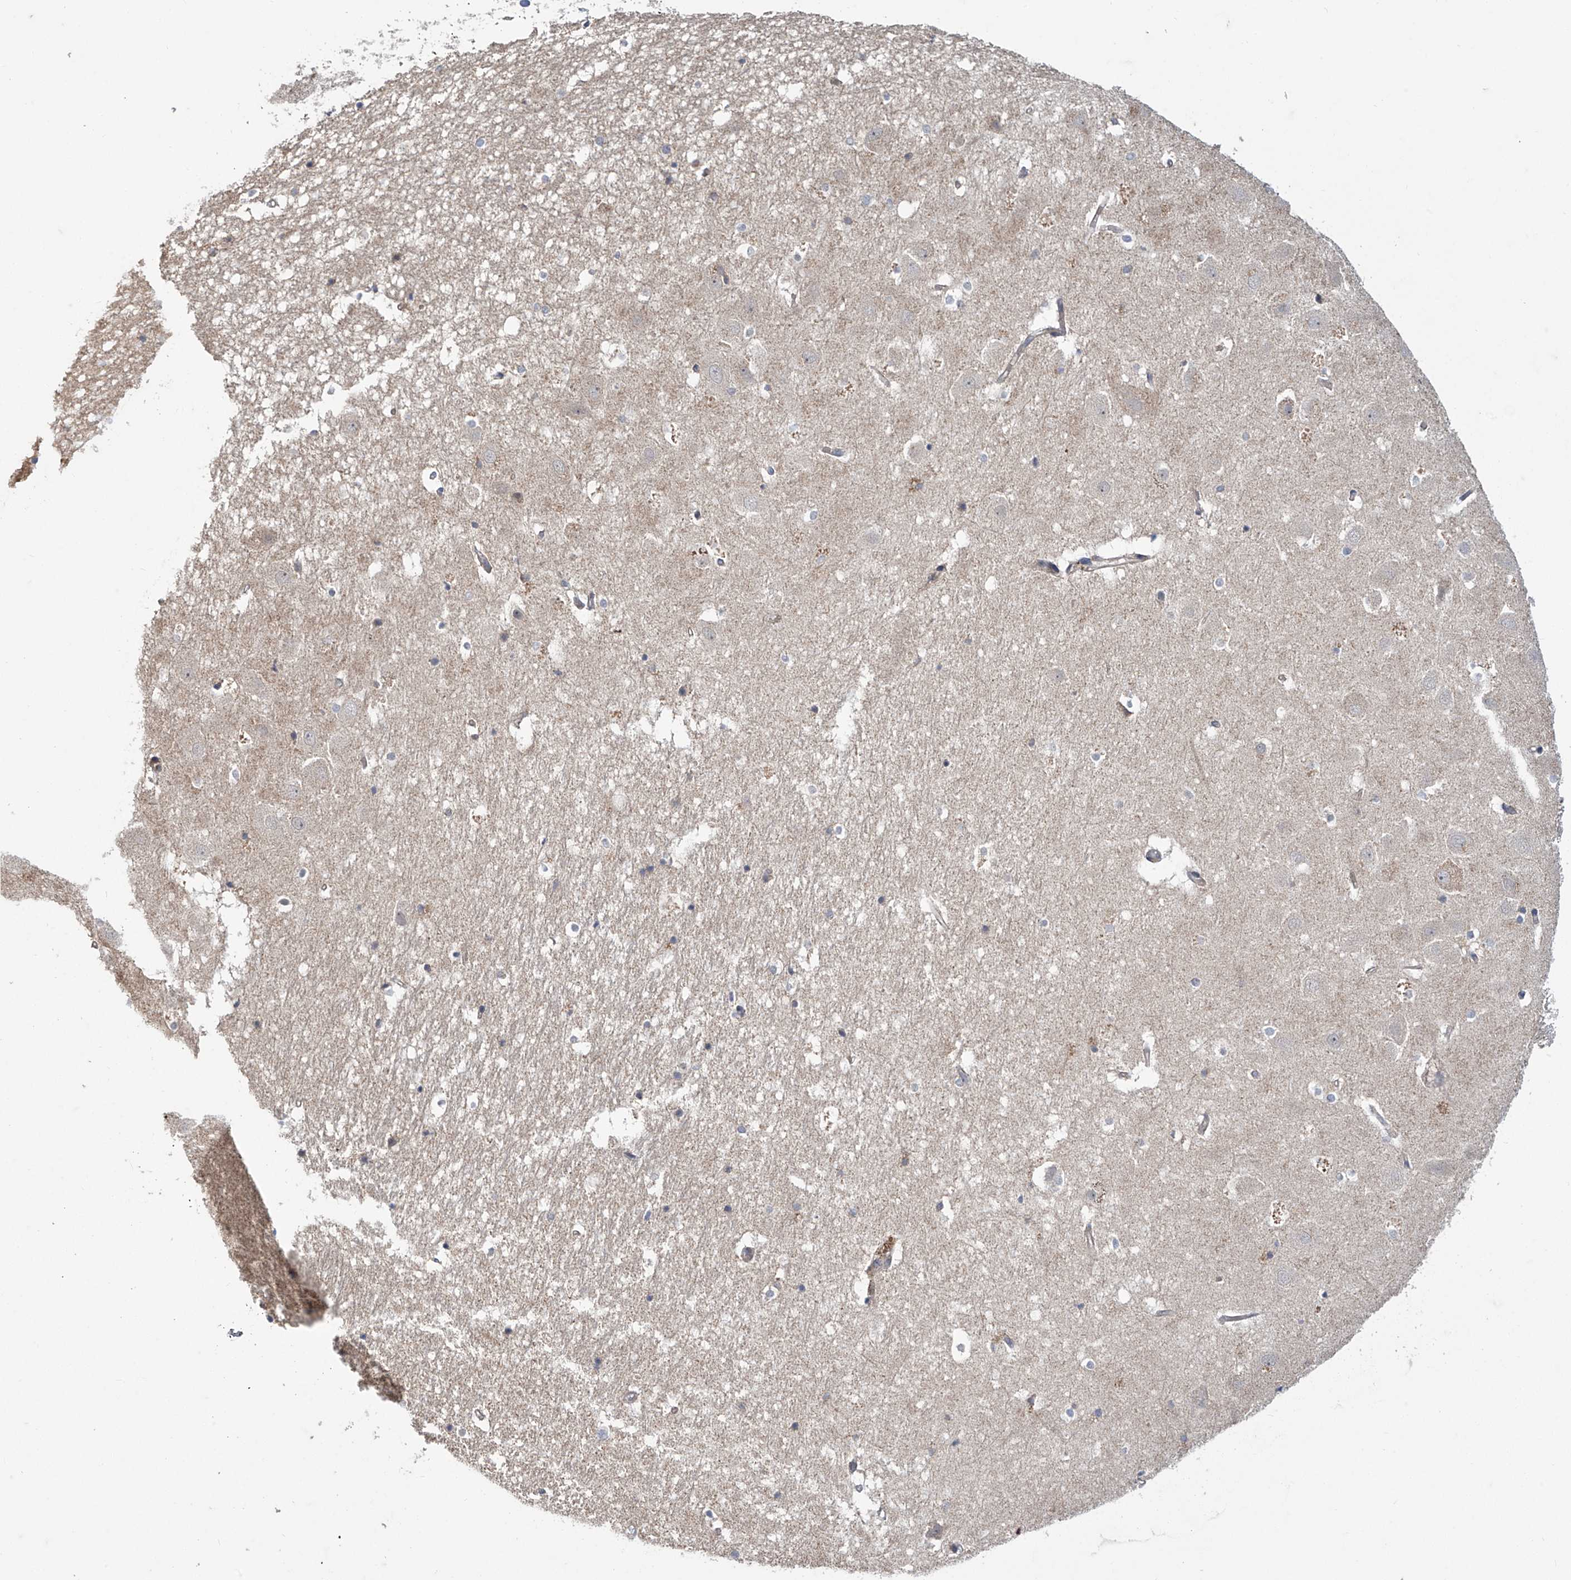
{"staining": {"intensity": "negative", "quantity": "none", "location": "none"}, "tissue": "hippocampus", "cell_type": "Glial cells", "image_type": "normal", "snomed": [{"axis": "morphology", "description": "Normal tissue, NOS"}, {"axis": "topography", "description": "Hippocampus"}], "caption": "Benign hippocampus was stained to show a protein in brown. There is no significant staining in glial cells. (DAB IHC visualized using brightfield microscopy, high magnification).", "gene": "TRIM60", "patient": {"sex": "female", "age": 52}}